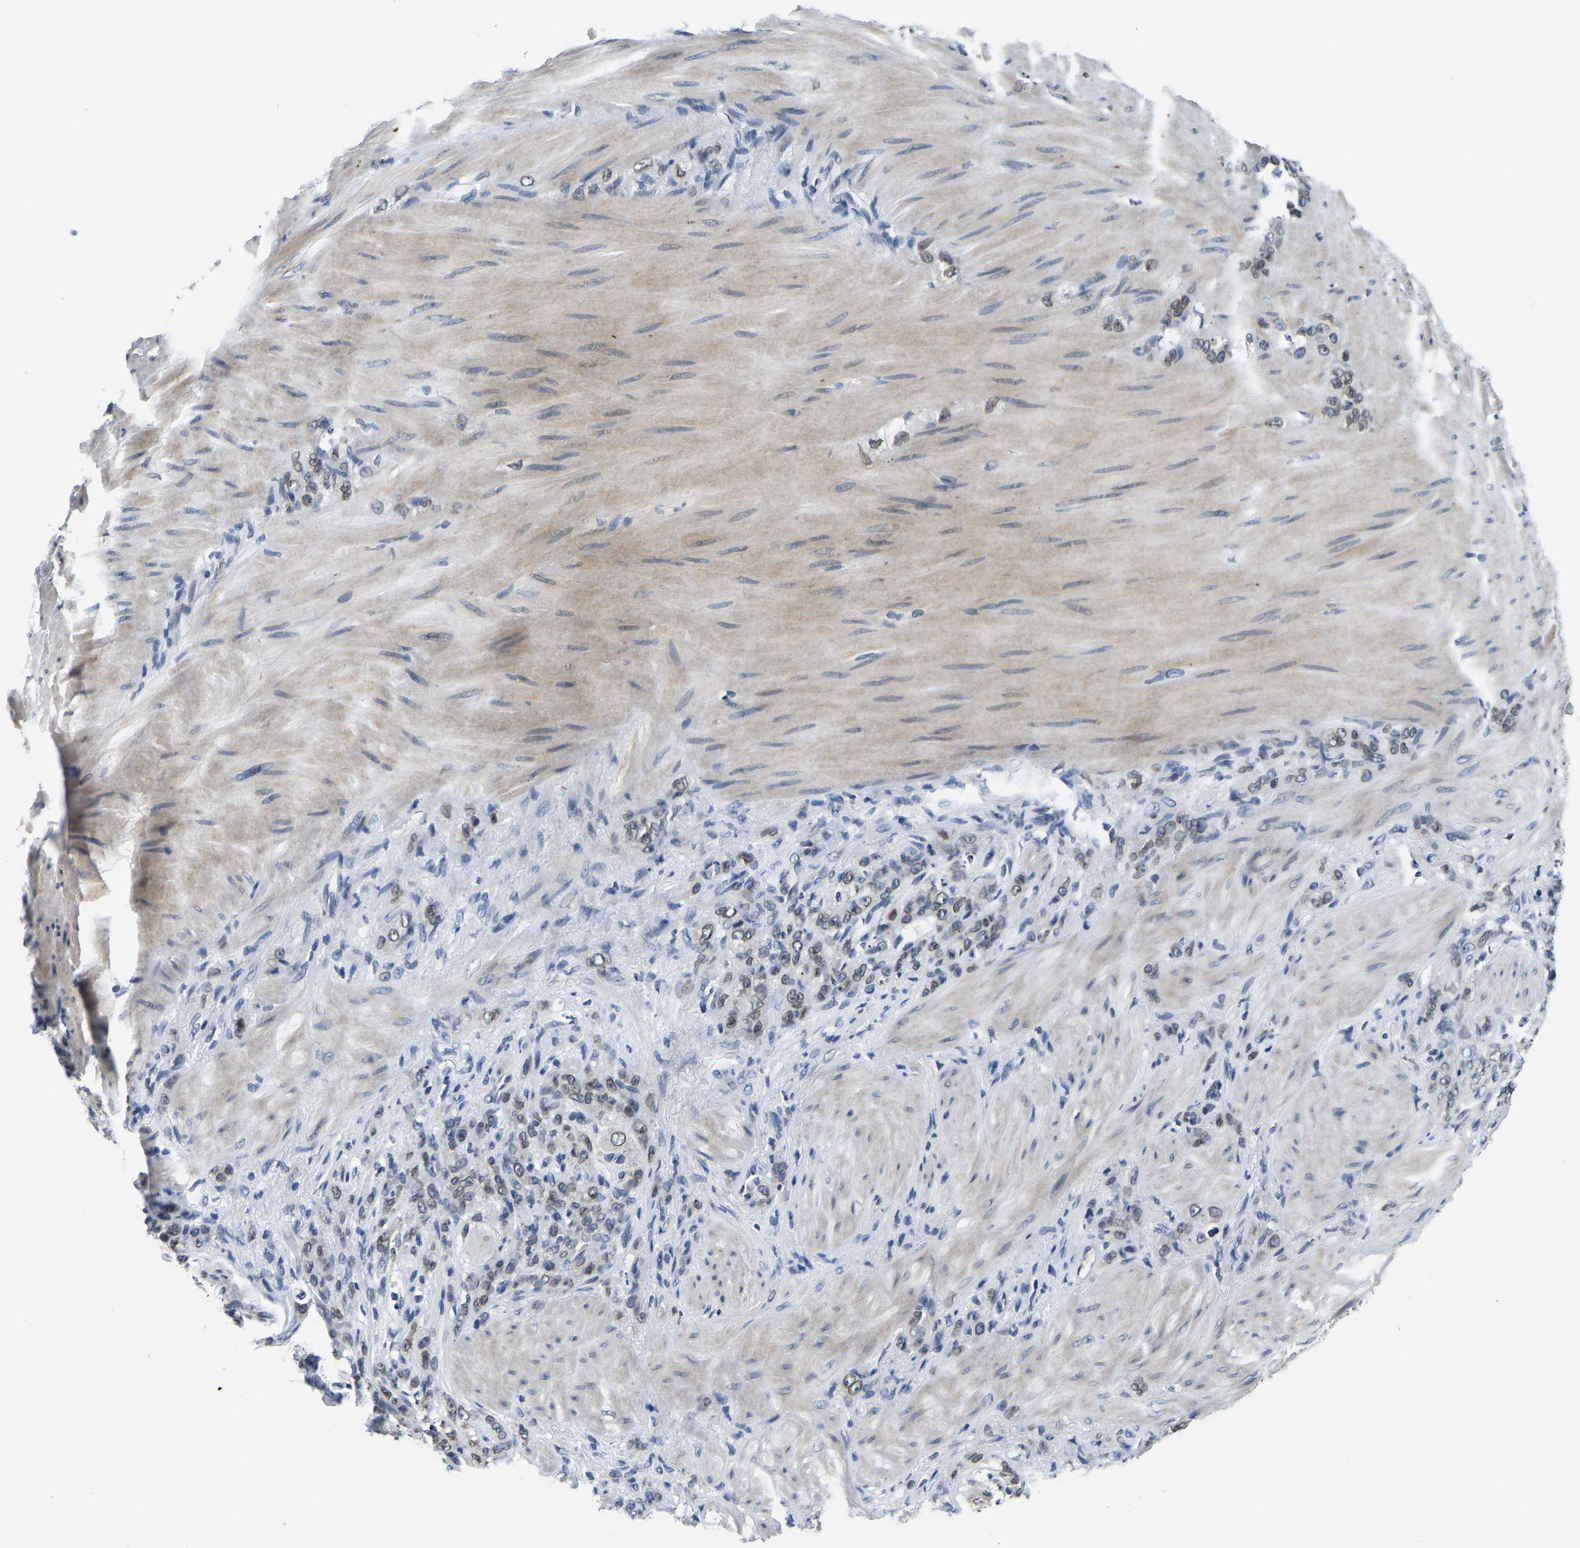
{"staining": {"intensity": "weak", "quantity": ">75%", "location": "cytoplasmic/membranous,nuclear"}, "tissue": "stomach cancer", "cell_type": "Tumor cells", "image_type": "cancer", "snomed": [{"axis": "morphology", "description": "Normal tissue, NOS"}, {"axis": "morphology", "description": "Adenocarcinoma, NOS"}, {"axis": "topography", "description": "Stomach"}], "caption": "DAB immunohistochemical staining of adenocarcinoma (stomach) exhibits weak cytoplasmic/membranous and nuclear protein expression in approximately >75% of tumor cells.", "gene": "RANBP2", "patient": {"sex": "male", "age": 82}}